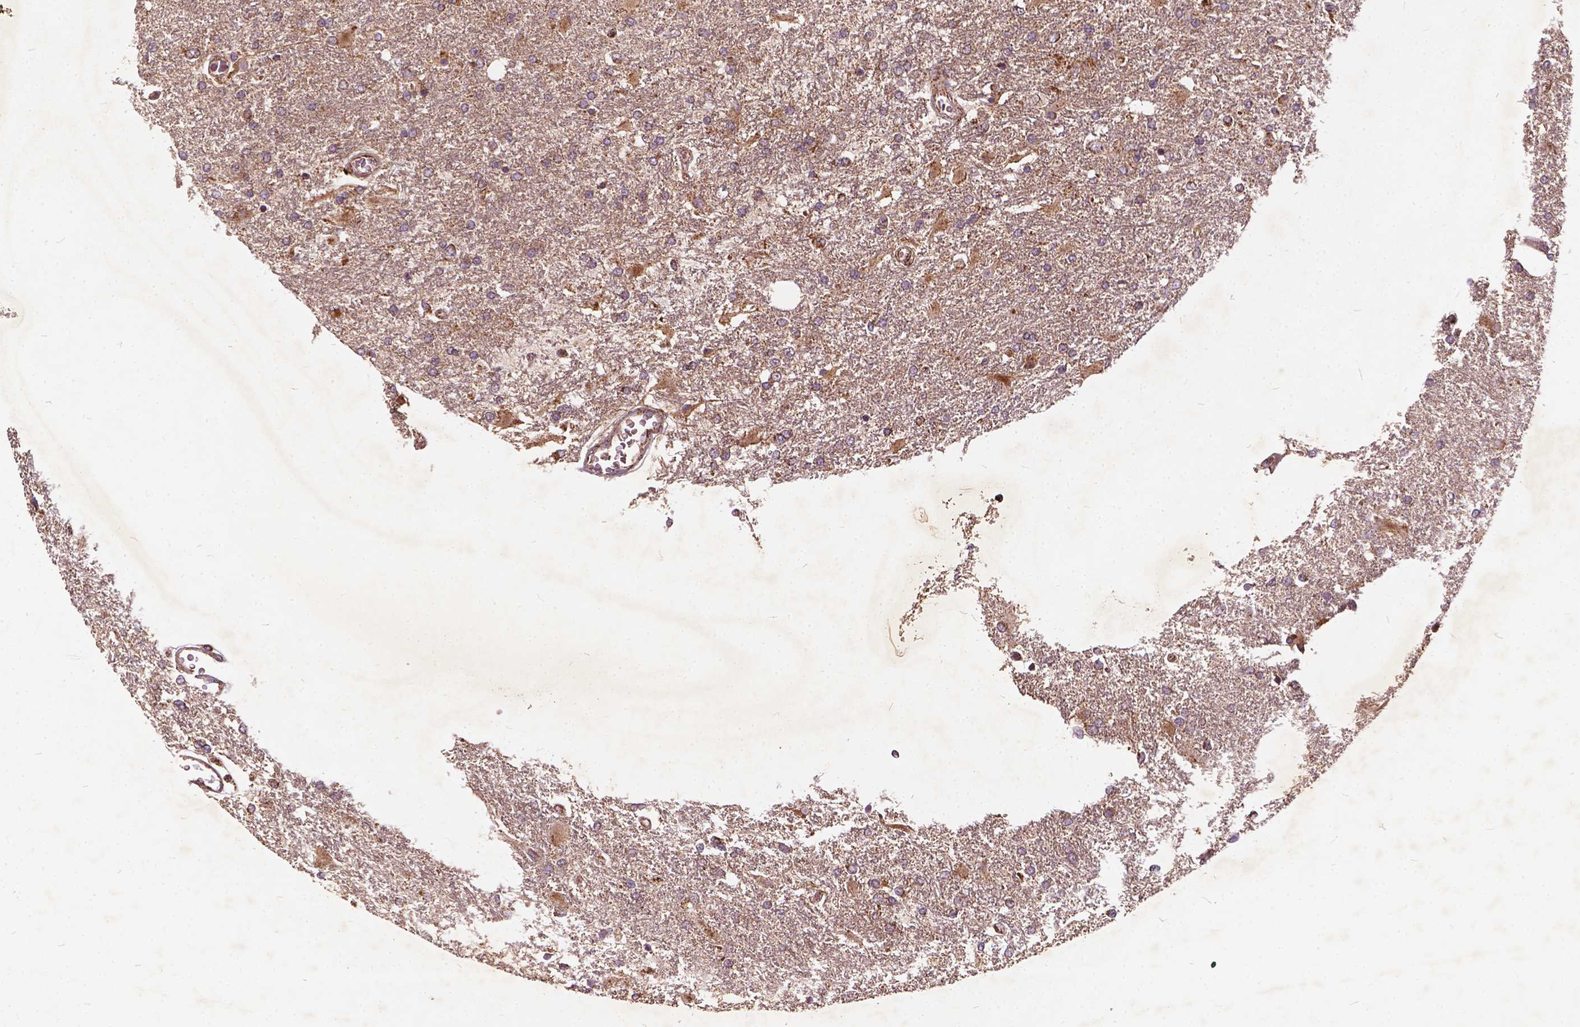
{"staining": {"intensity": "moderate", "quantity": "<25%", "location": "cytoplasmic/membranous"}, "tissue": "glioma", "cell_type": "Tumor cells", "image_type": "cancer", "snomed": [{"axis": "morphology", "description": "Glioma, malignant, High grade"}, {"axis": "topography", "description": "Cerebral cortex"}], "caption": "This is an image of immunohistochemistry (IHC) staining of malignant glioma (high-grade), which shows moderate expression in the cytoplasmic/membranous of tumor cells.", "gene": "UBXN2A", "patient": {"sex": "male", "age": 79}}